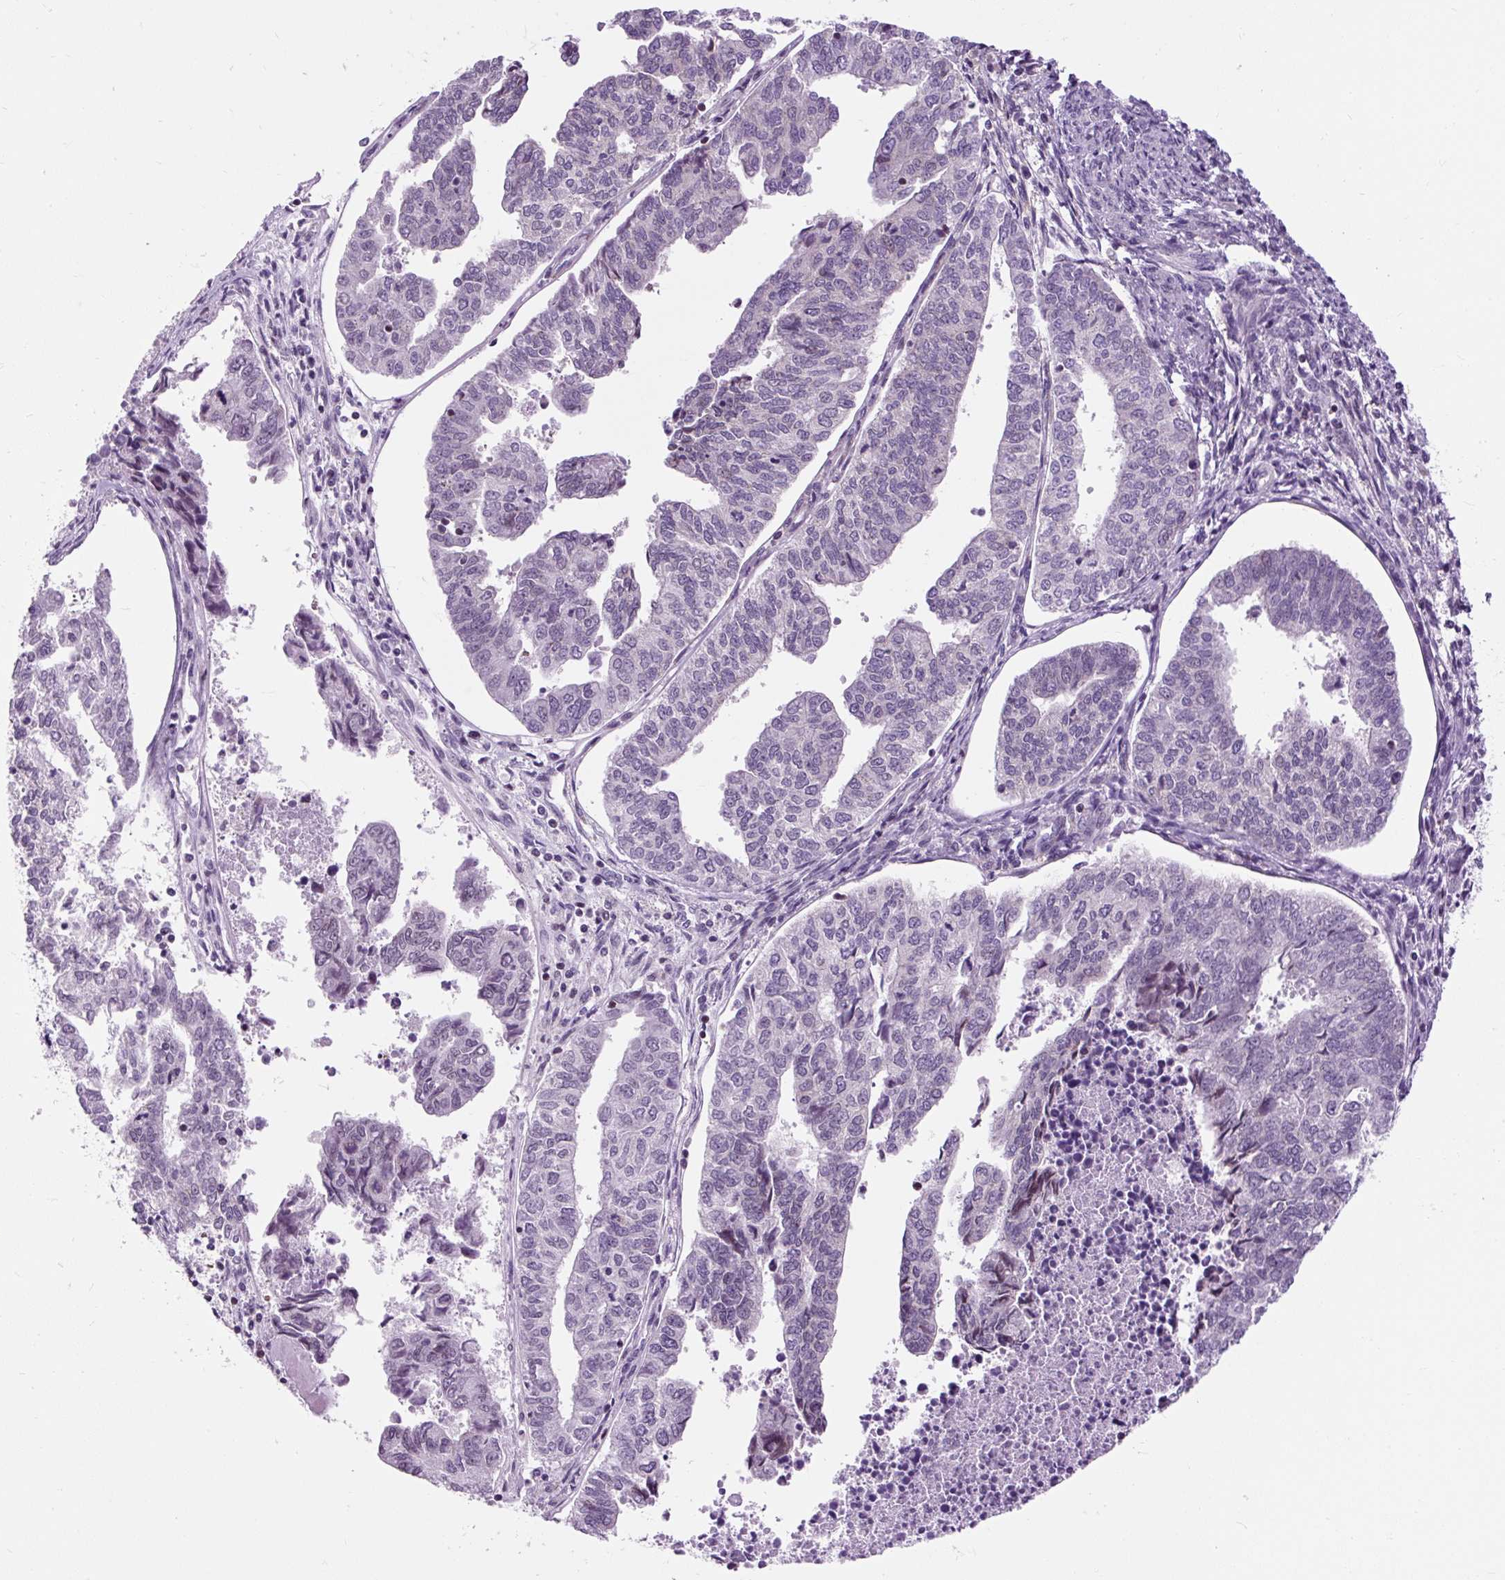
{"staining": {"intensity": "negative", "quantity": "none", "location": "none"}, "tissue": "endometrial cancer", "cell_type": "Tumor cells", "image_type": "cancer", "snomed": [{"axis": "morphology", "description": "Adenocarcinoma, NOS"}, {"axis": "topography", "description": "Endometrium"}], "caption": "DAB (3,3'-diaminobenzidine) immunohistochemical staining of human endometrial adenocarcinoma displays no significant expression in tumor cells.", "gene": "CISD3", "patient": {"sex": "female", "age": 73}}